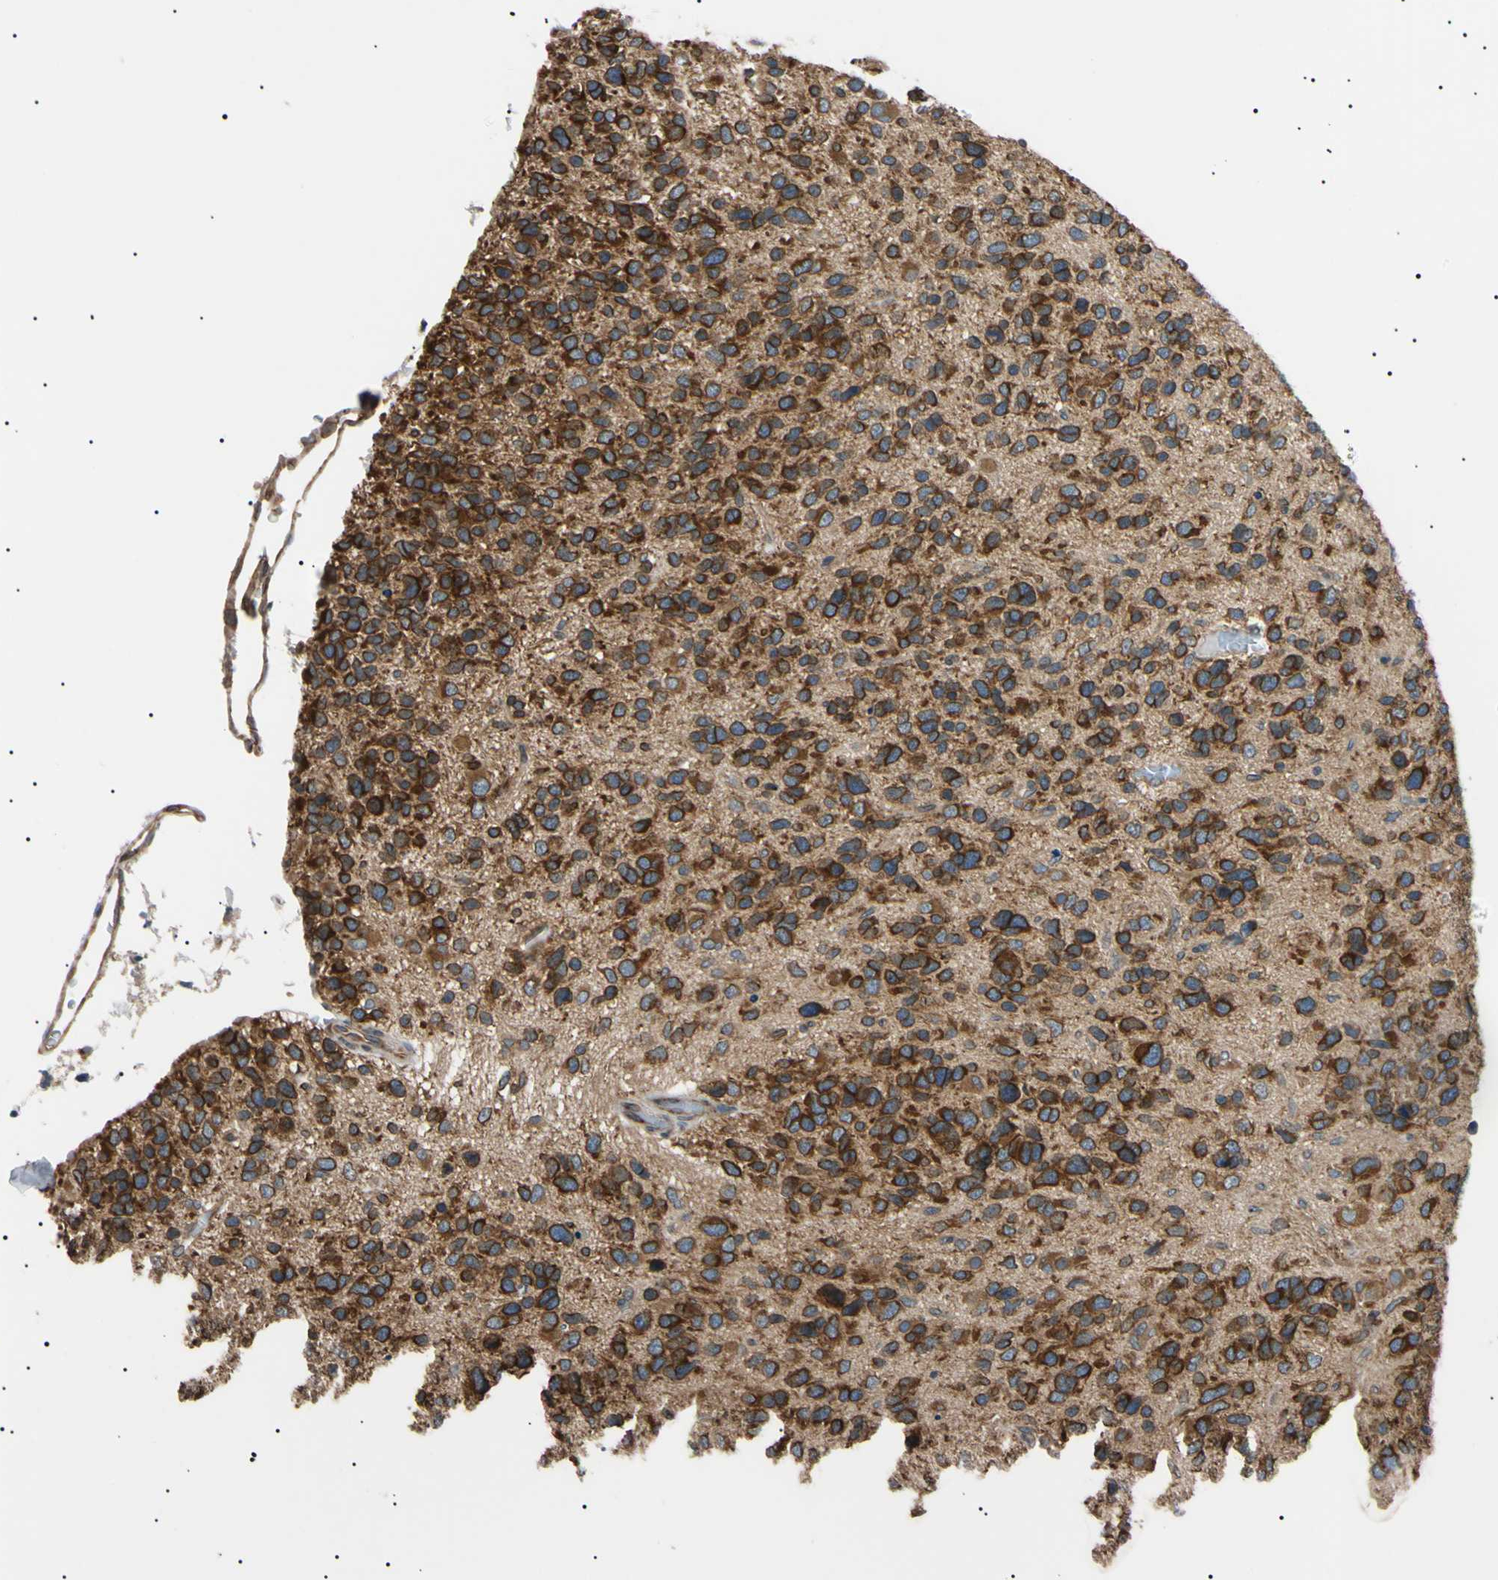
{"staining": {"intensity": "strong", "quantity": ">75%", "location": "cytoplasmic/membranous"}, "tissue": "glioma", "cell_type": "Tumor cells", "image_type": "cancer", "snomed": [{"axis": "morphology", "description": "Glioma, malignant, High grade"}, {"axis": "topography", "description": "Brain"}], "caption": "Glioma was stained to show a protein in brown. There is high levels of strong cytoplasmic/membranous expression in about >75% of tumor cells.", "gene": "VAPA", "patient": {"sex": "female", "age": 58}}